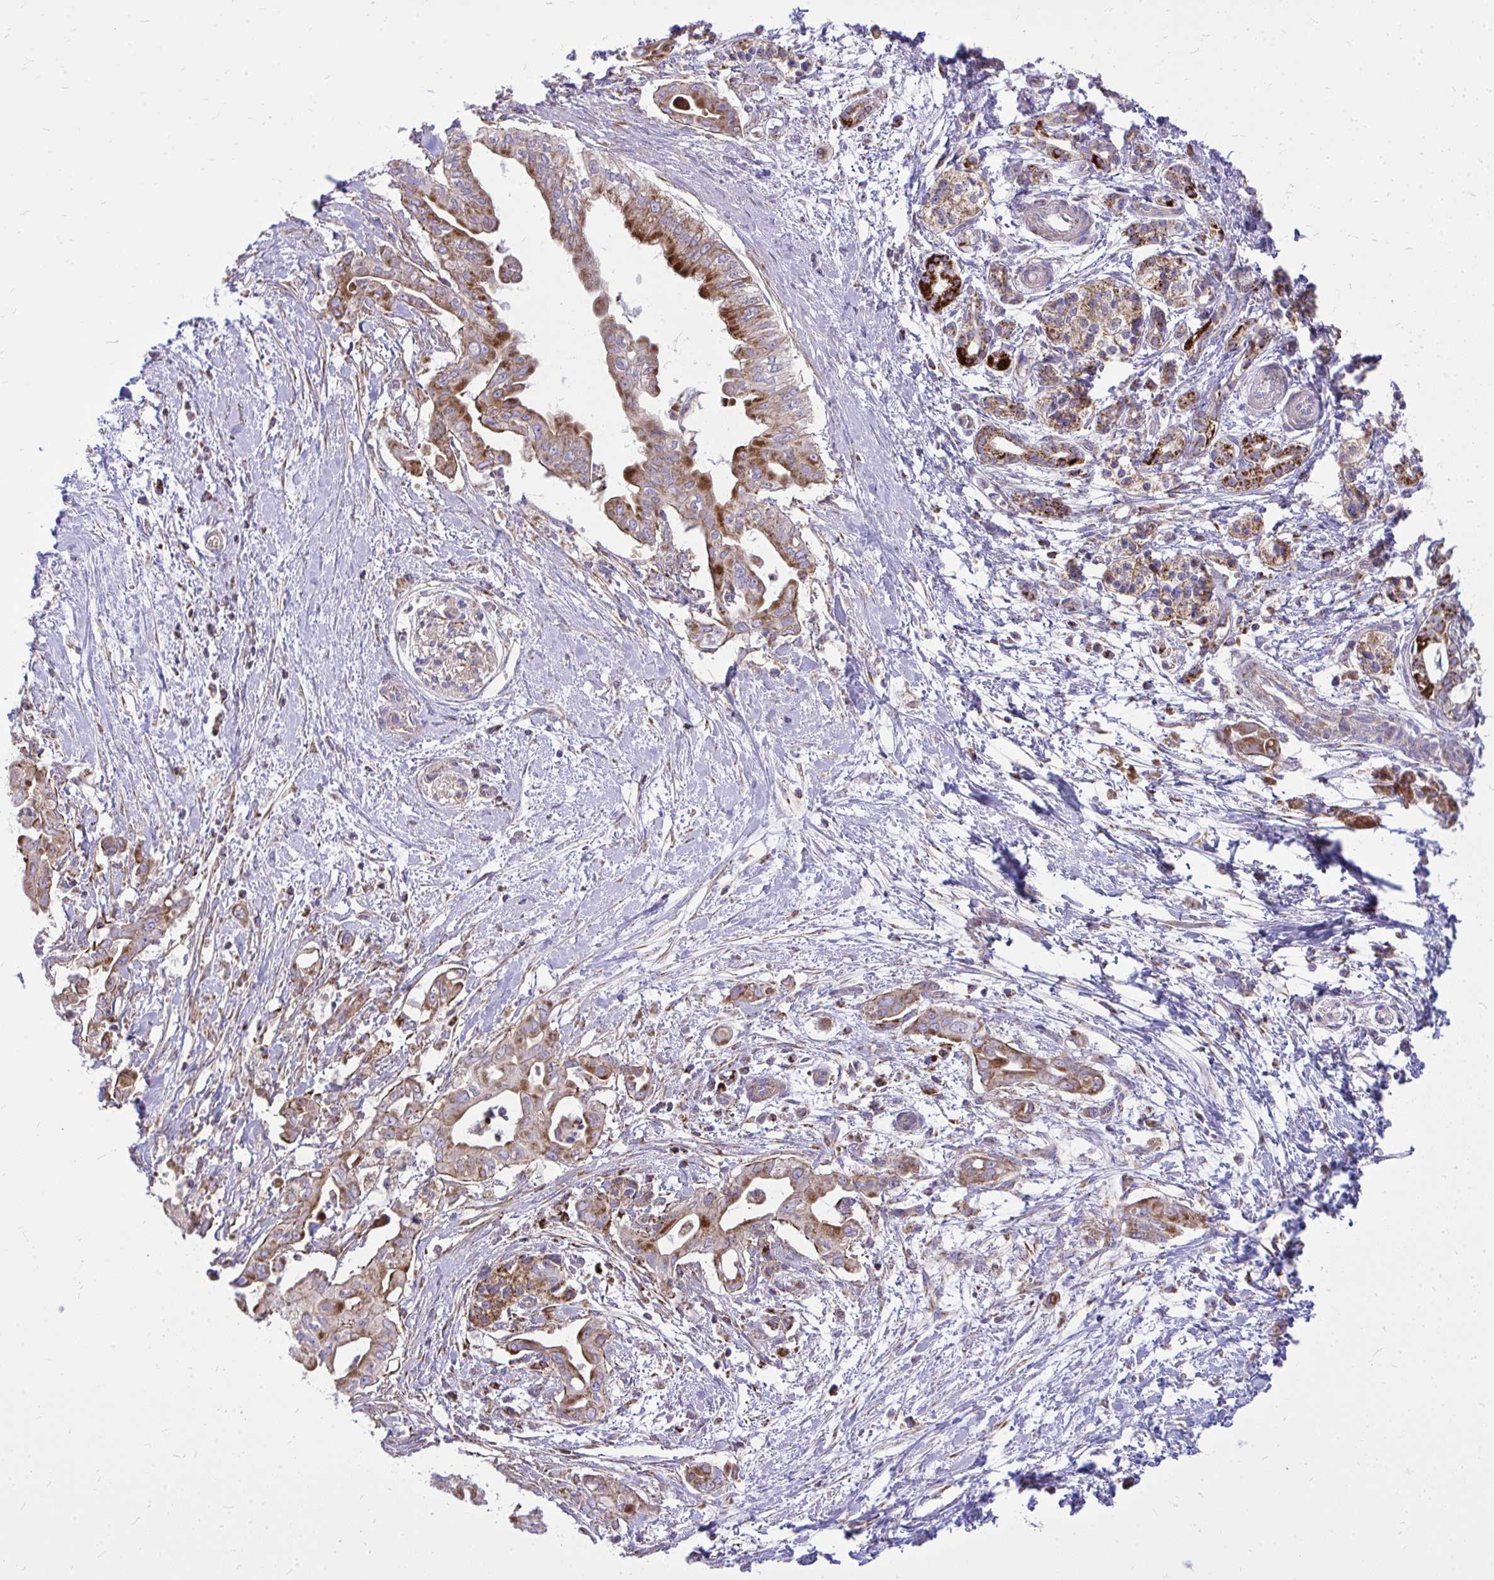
{"staining": {"intensity": "strong", "quantity": "25%-75%", "location": "cytoplasmic/membranous"}, "tissue": "pancreatic cancer", "cell_type": "Tumor cells", "image_type": "cancer", "snomed": [{"axis": "morphology", "description": "Adenocarcinoma, NOS"}, {"axis": "topography", "description": "Pancreas"}], "caption": "Pancreatic cancer (adenocarcinoma) tissue demonstrates strong cytoplasmic/membranous expression in approximately 25%-75% of tumor cells The protein is stained brown, and the nuclei are stained in blue (DAB (3,3'-diaminobenzidine) IHC with brightfield microscopy, high magnification).", "gene": "SPTBN2", "patient": {"sex": "male", "age": 71}}